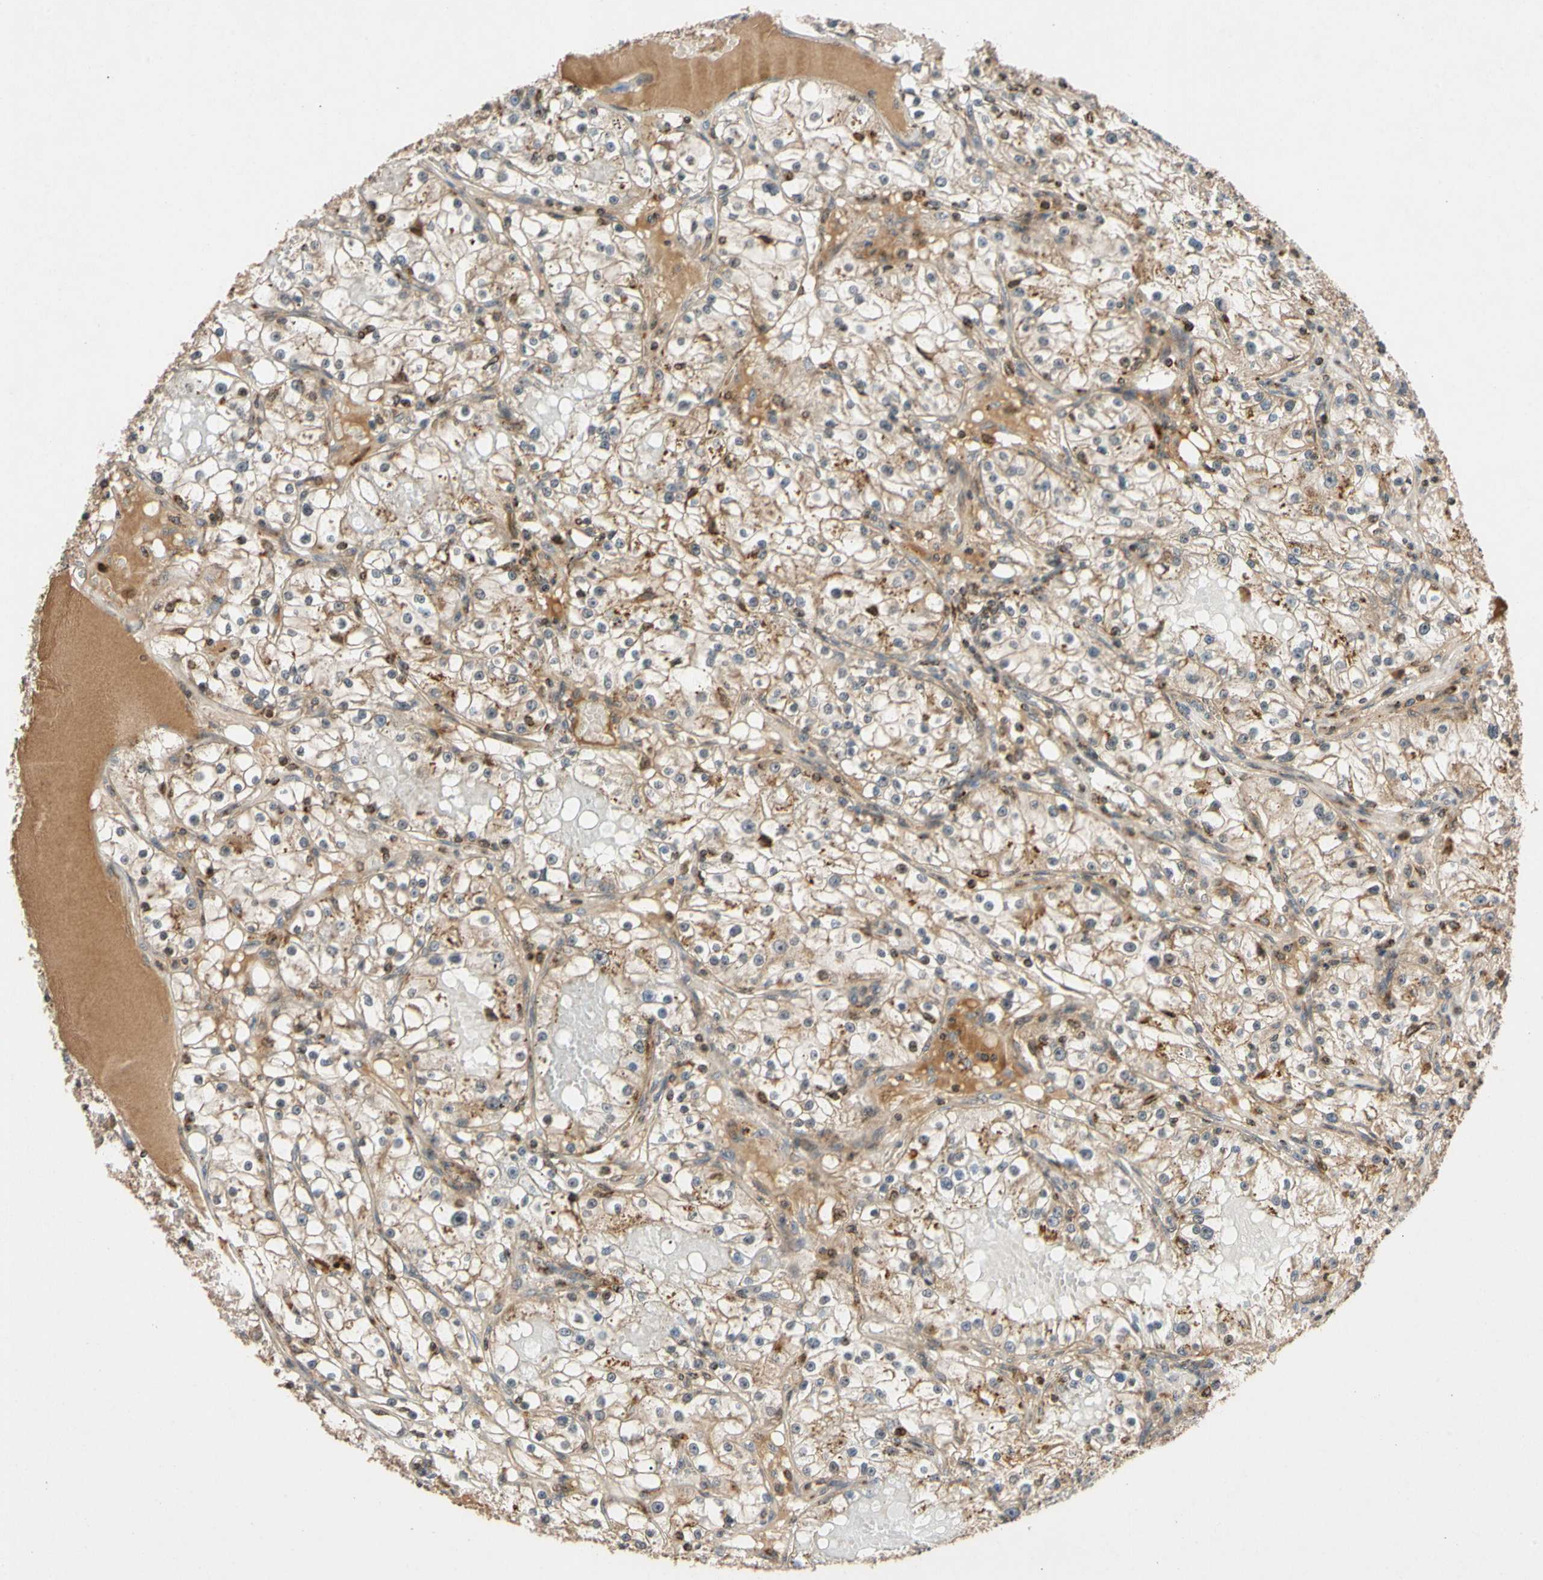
{"staining": {"intensity": "weak", "quantity": "25%-75%", "location": "cytoplasmic/membranous"}, "tissue": "renal cancer", "cell_type": "Tumor cells", "image_type": "cancer", "snomed": [{"axis": "morphology", "description": "Adenocarcinoma, NOS"}, {"axis": "topography", "description": "Kidney"}], "caption": "Tumor cells show low levels of weak cytoplasmic/membranous positivity in approximately 25%-75% of cells in renal cancer.", "gene": "MRPS22", "patient": {"sex": "male", "age": 56}}